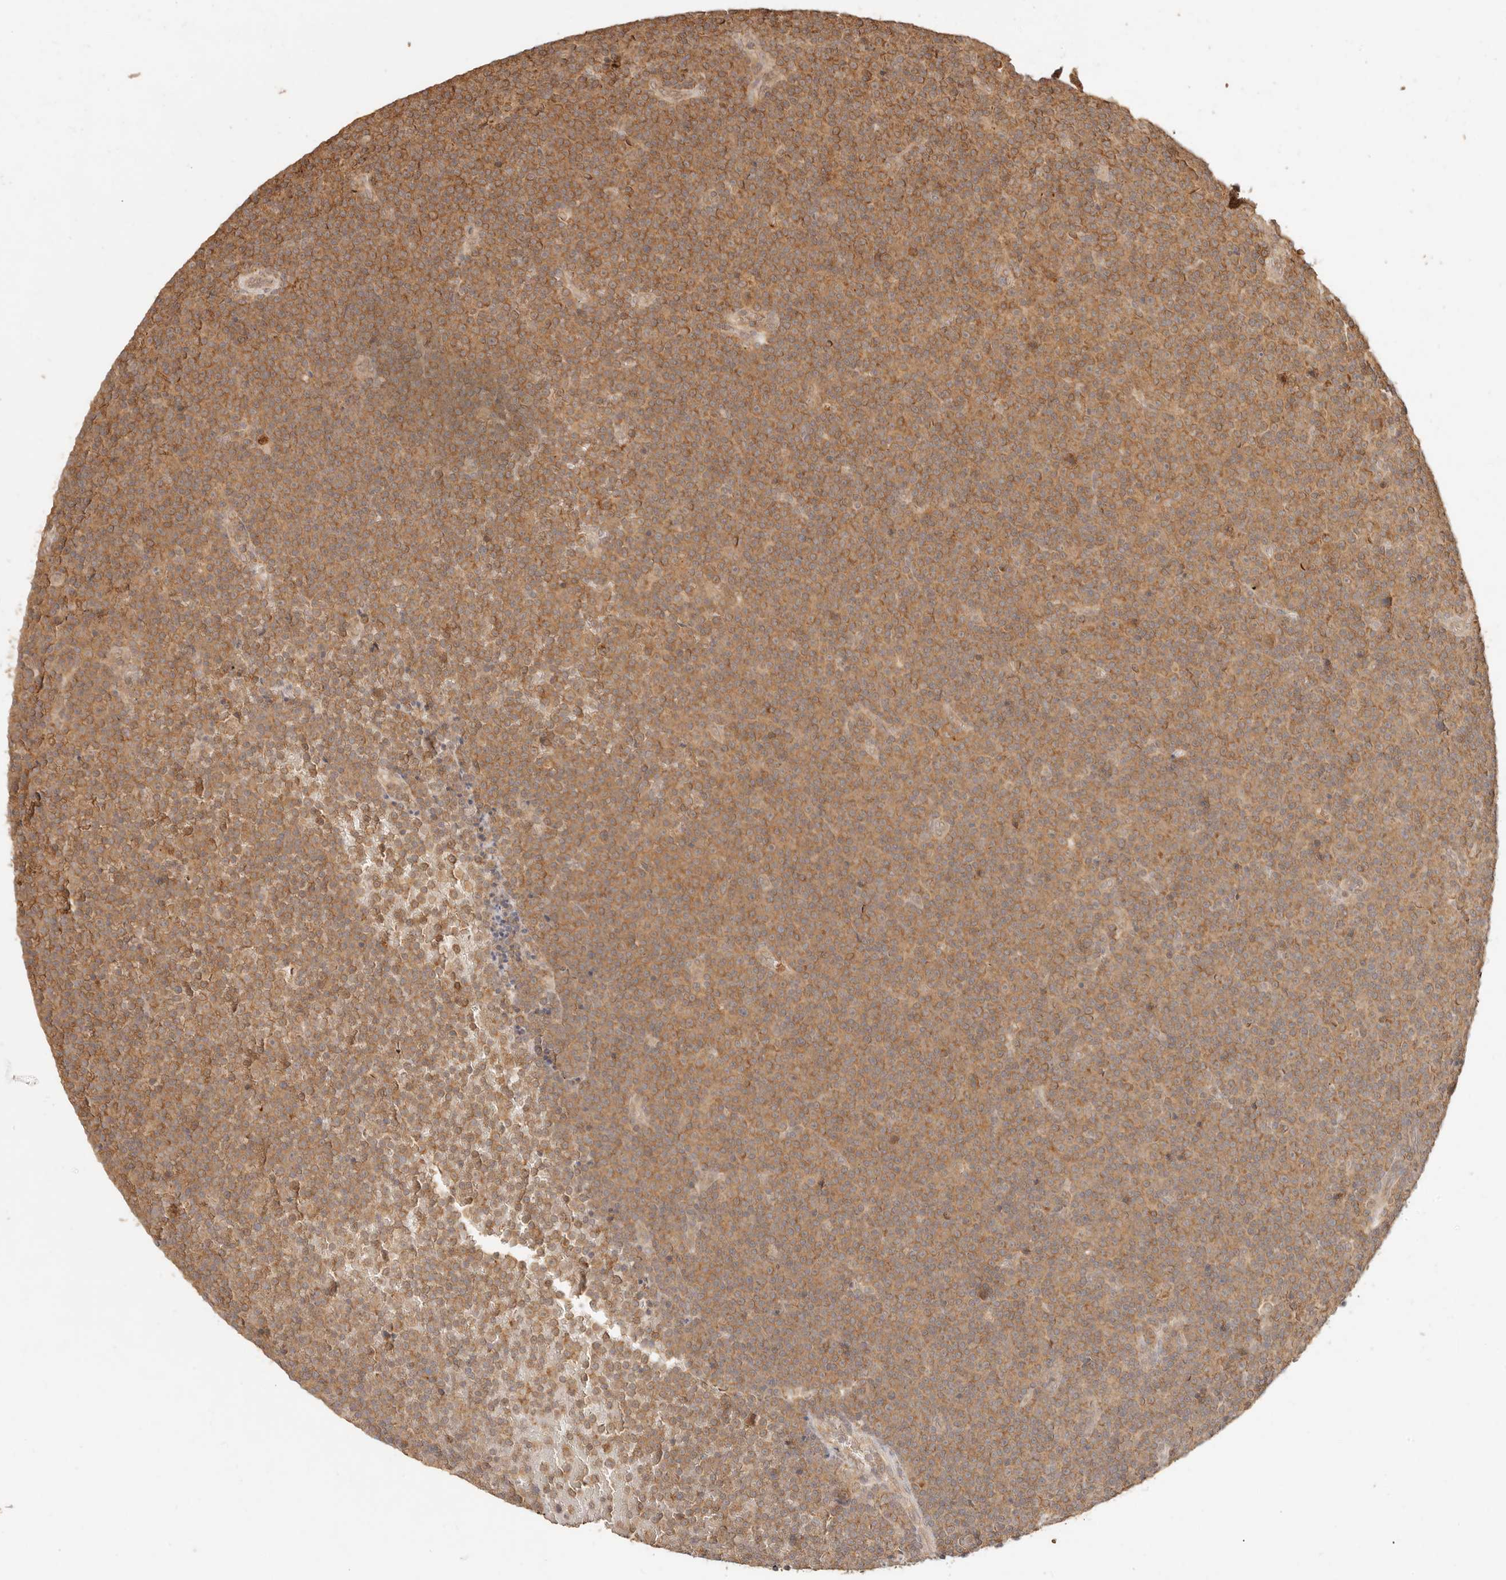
{"staining": {"intensity": "weak", "quantity": ">75%", "location": "cytoplasmic/membranous"}, "tissue": "lymphoma", "cell_type": "Tumor cells", "image_type": "cancer", "snomed": [{"axis": "morphology", "description": "Malignant lymphoma, non-Hodgkin's type, Low grade"}, {"axis": "topography", "description": "Lymph node"}], "caption": "IHC of human lymphoma demonstrates low levels of weak cytoplasmic/membranous expression in approximately >75% of tumor cells.", "gene": "INTS11", "patient": {"sex": "female", "age": 67}}